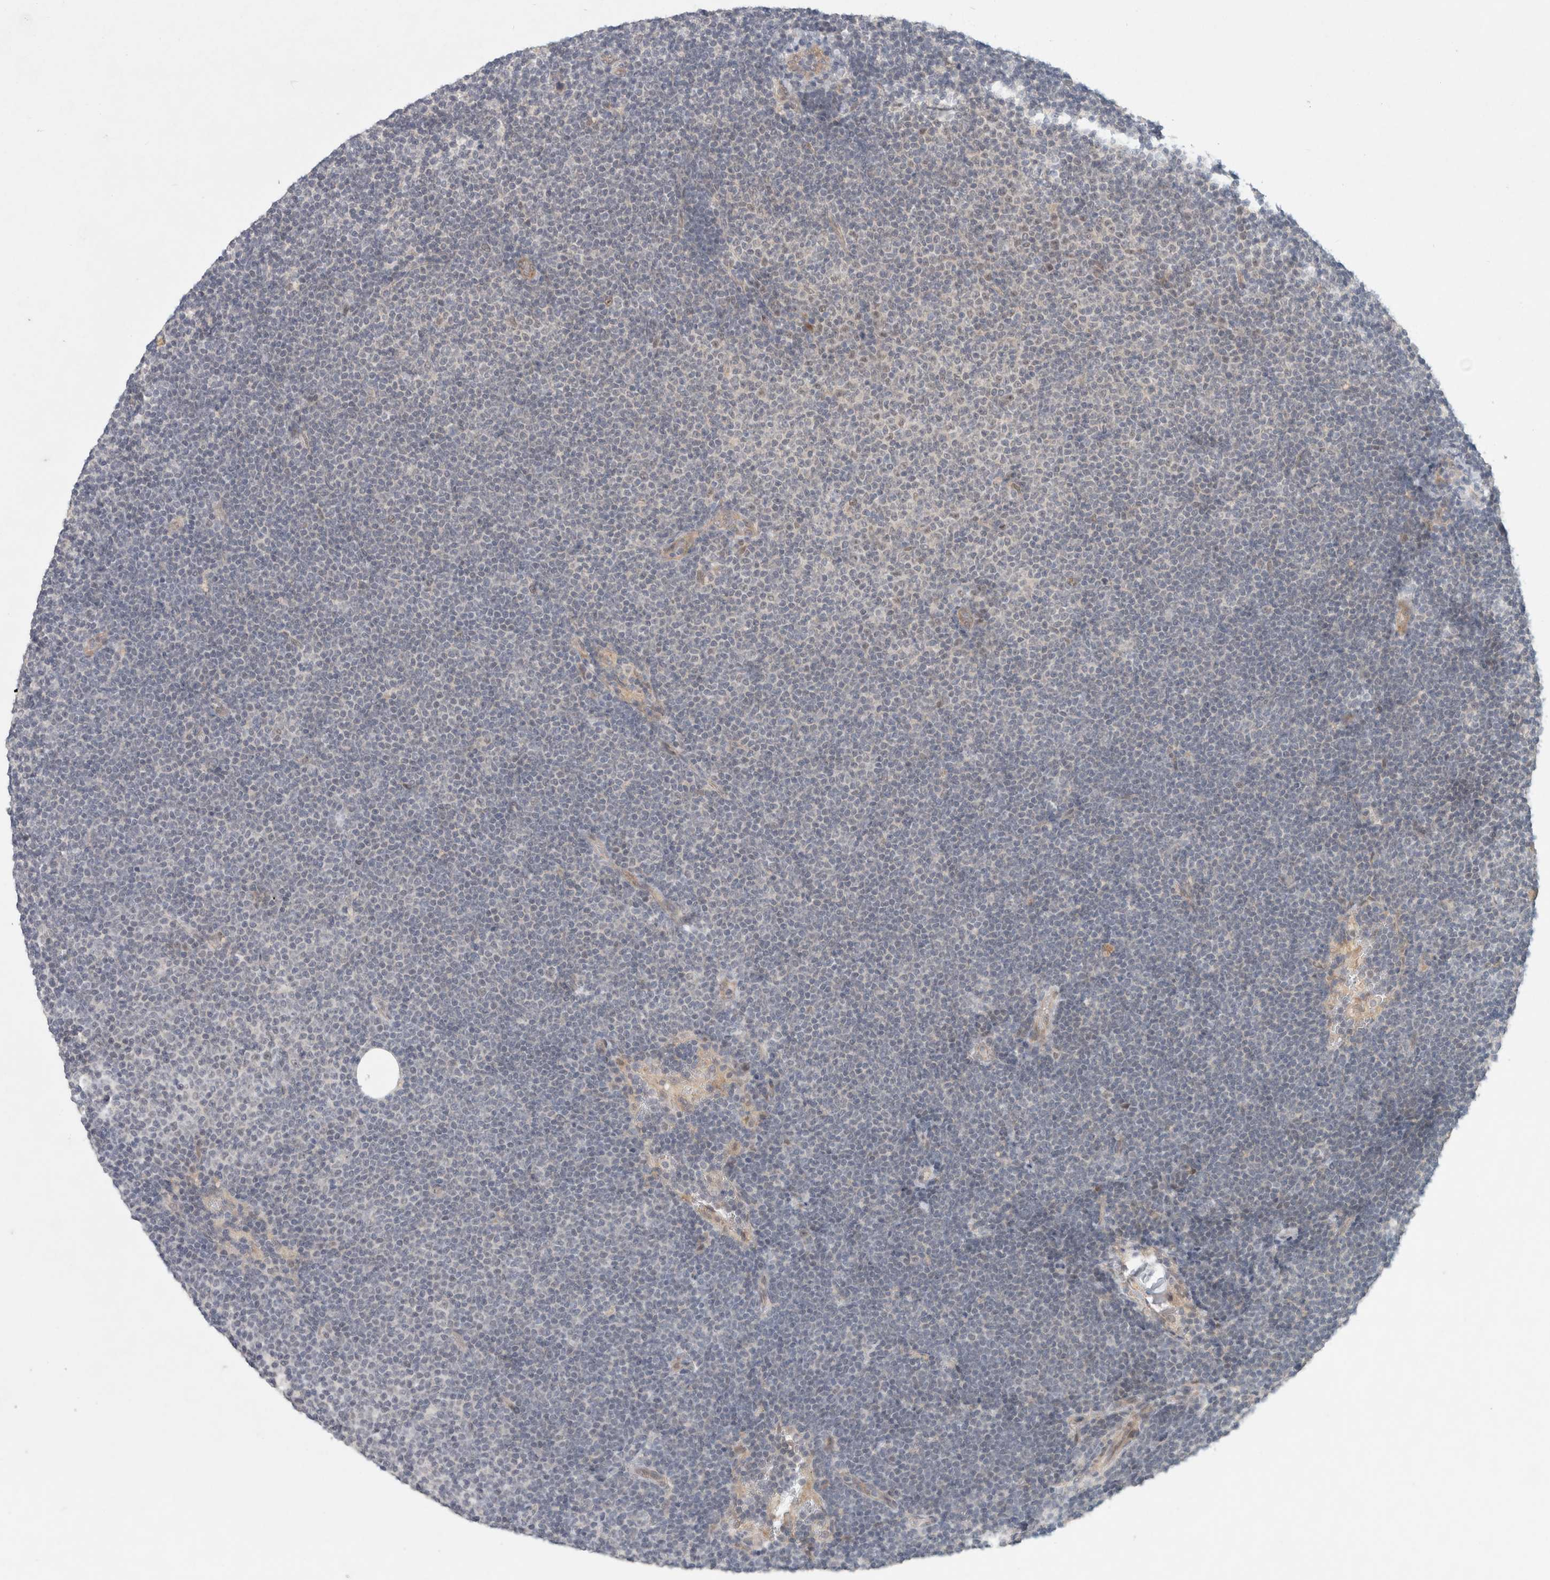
{"staining": {"intensity": "negative", "quantity": "none", "location": "none"}, "tissue": "lymphoma", "cell_type": "Tumor cells", "image_type": "cancer", "snomed": [{"axis": "morphology", "description": "Malignant lymphoma, non-Hodgkin's type, Low grade"}, {"axis": "topography", "description": "Lymph node"}], "caption": "There is no significant staining in tumor cells of lymphoma.", "gene": "RASAL2", "patient": {"sex": "female", "age": 53}}